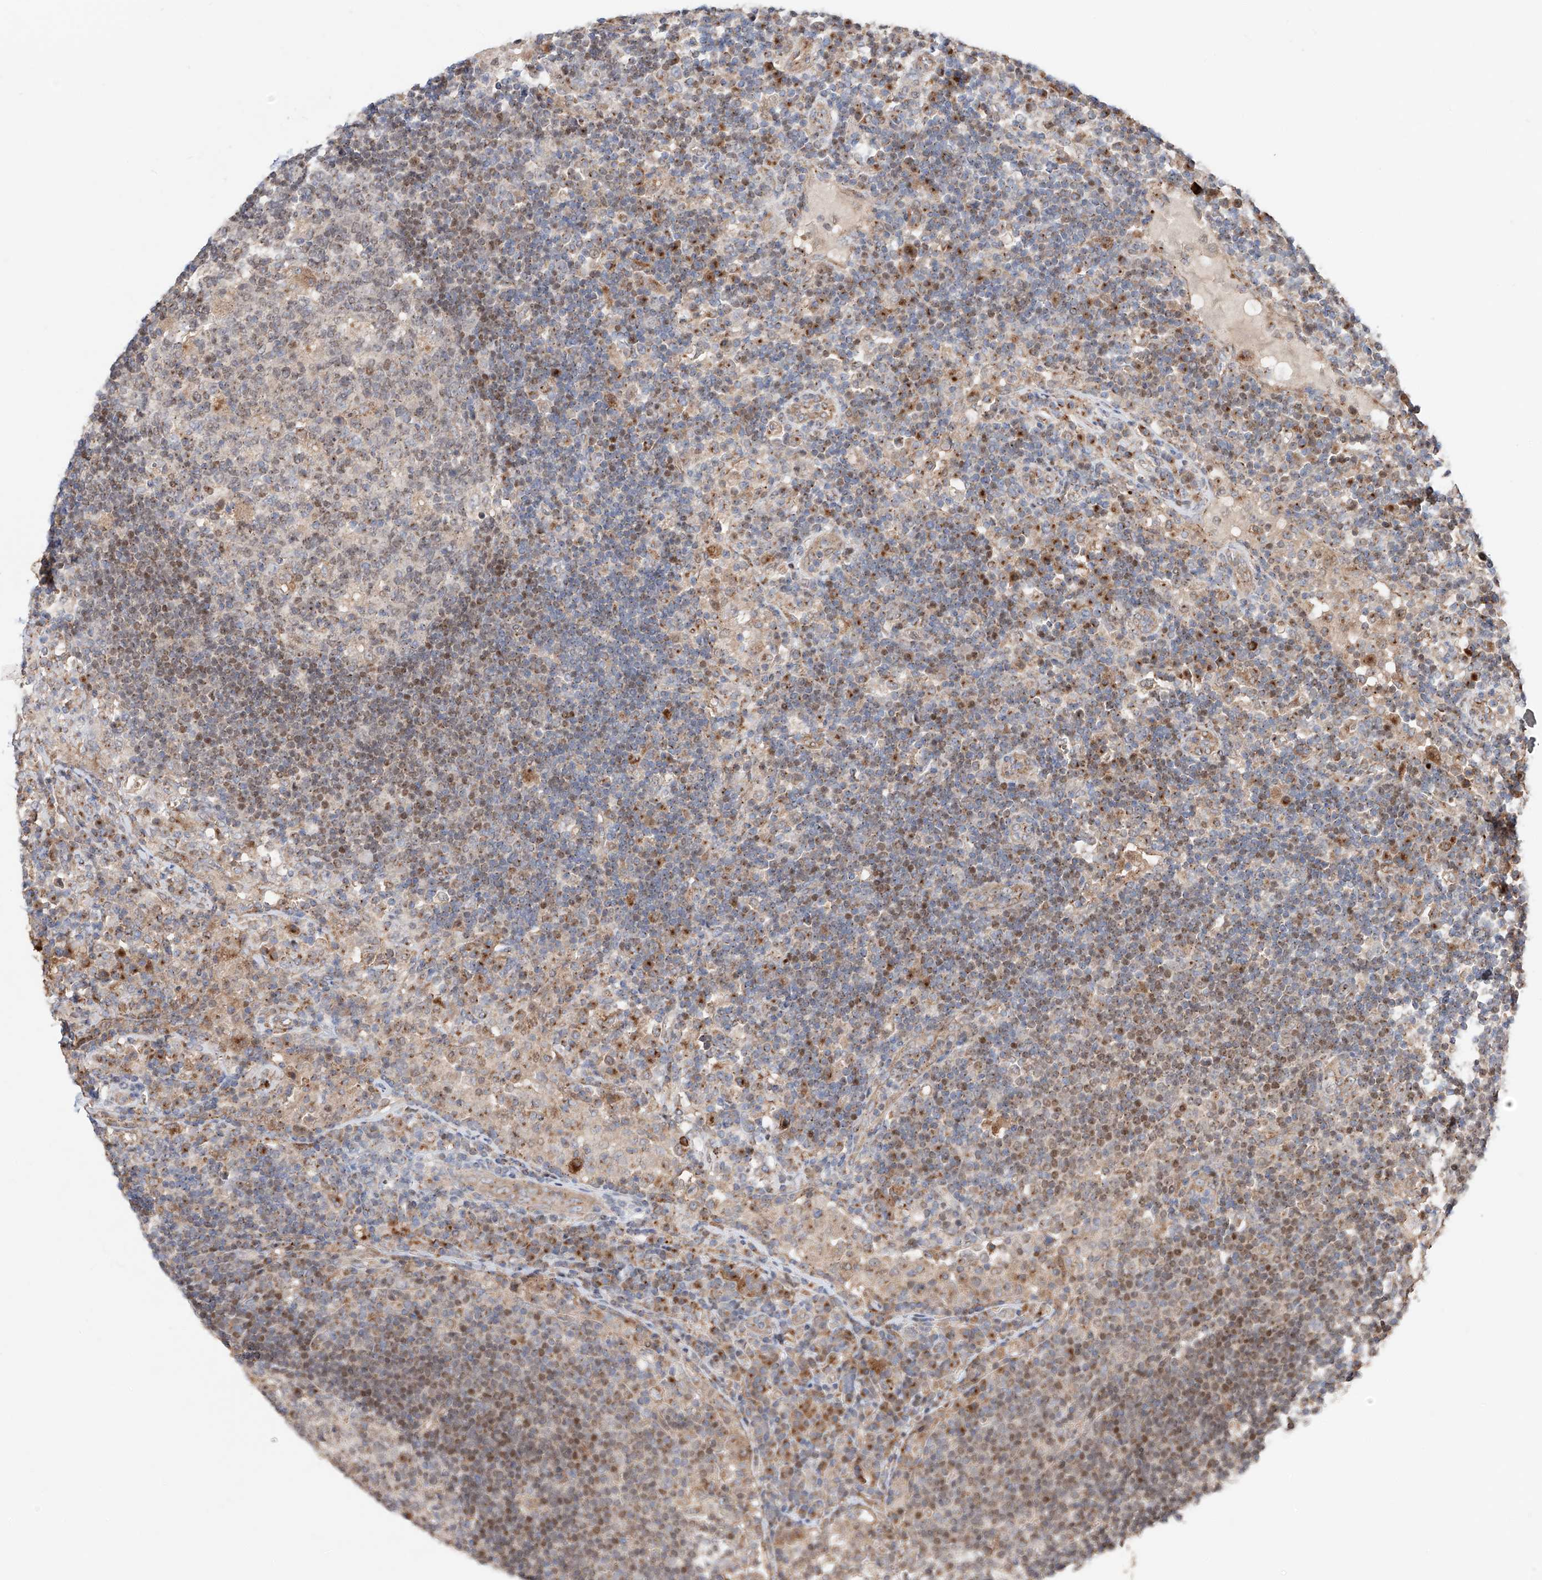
{"staining": {"intensity": "moderate", "quantity": "<25%", "location": "cytoplasmic/membranous,nuclear"}, "tissue": "lymph node", "cell_type": "Germinal center cells", "image_type": "normal", "snomed": [{"axis": "morphology", "description": "Normal tissue, NOS"}, {"axis": "topography", "description": "Lymph node"}], "caption": "Human lymph node stained with a brown dye reveals moderate cytoplasmic/membranous,nuclear positive positivity in approximately <25% of germinal center cells.", "gene": "MOSPD1", "patient": {"sex": "female", "age": 53}}